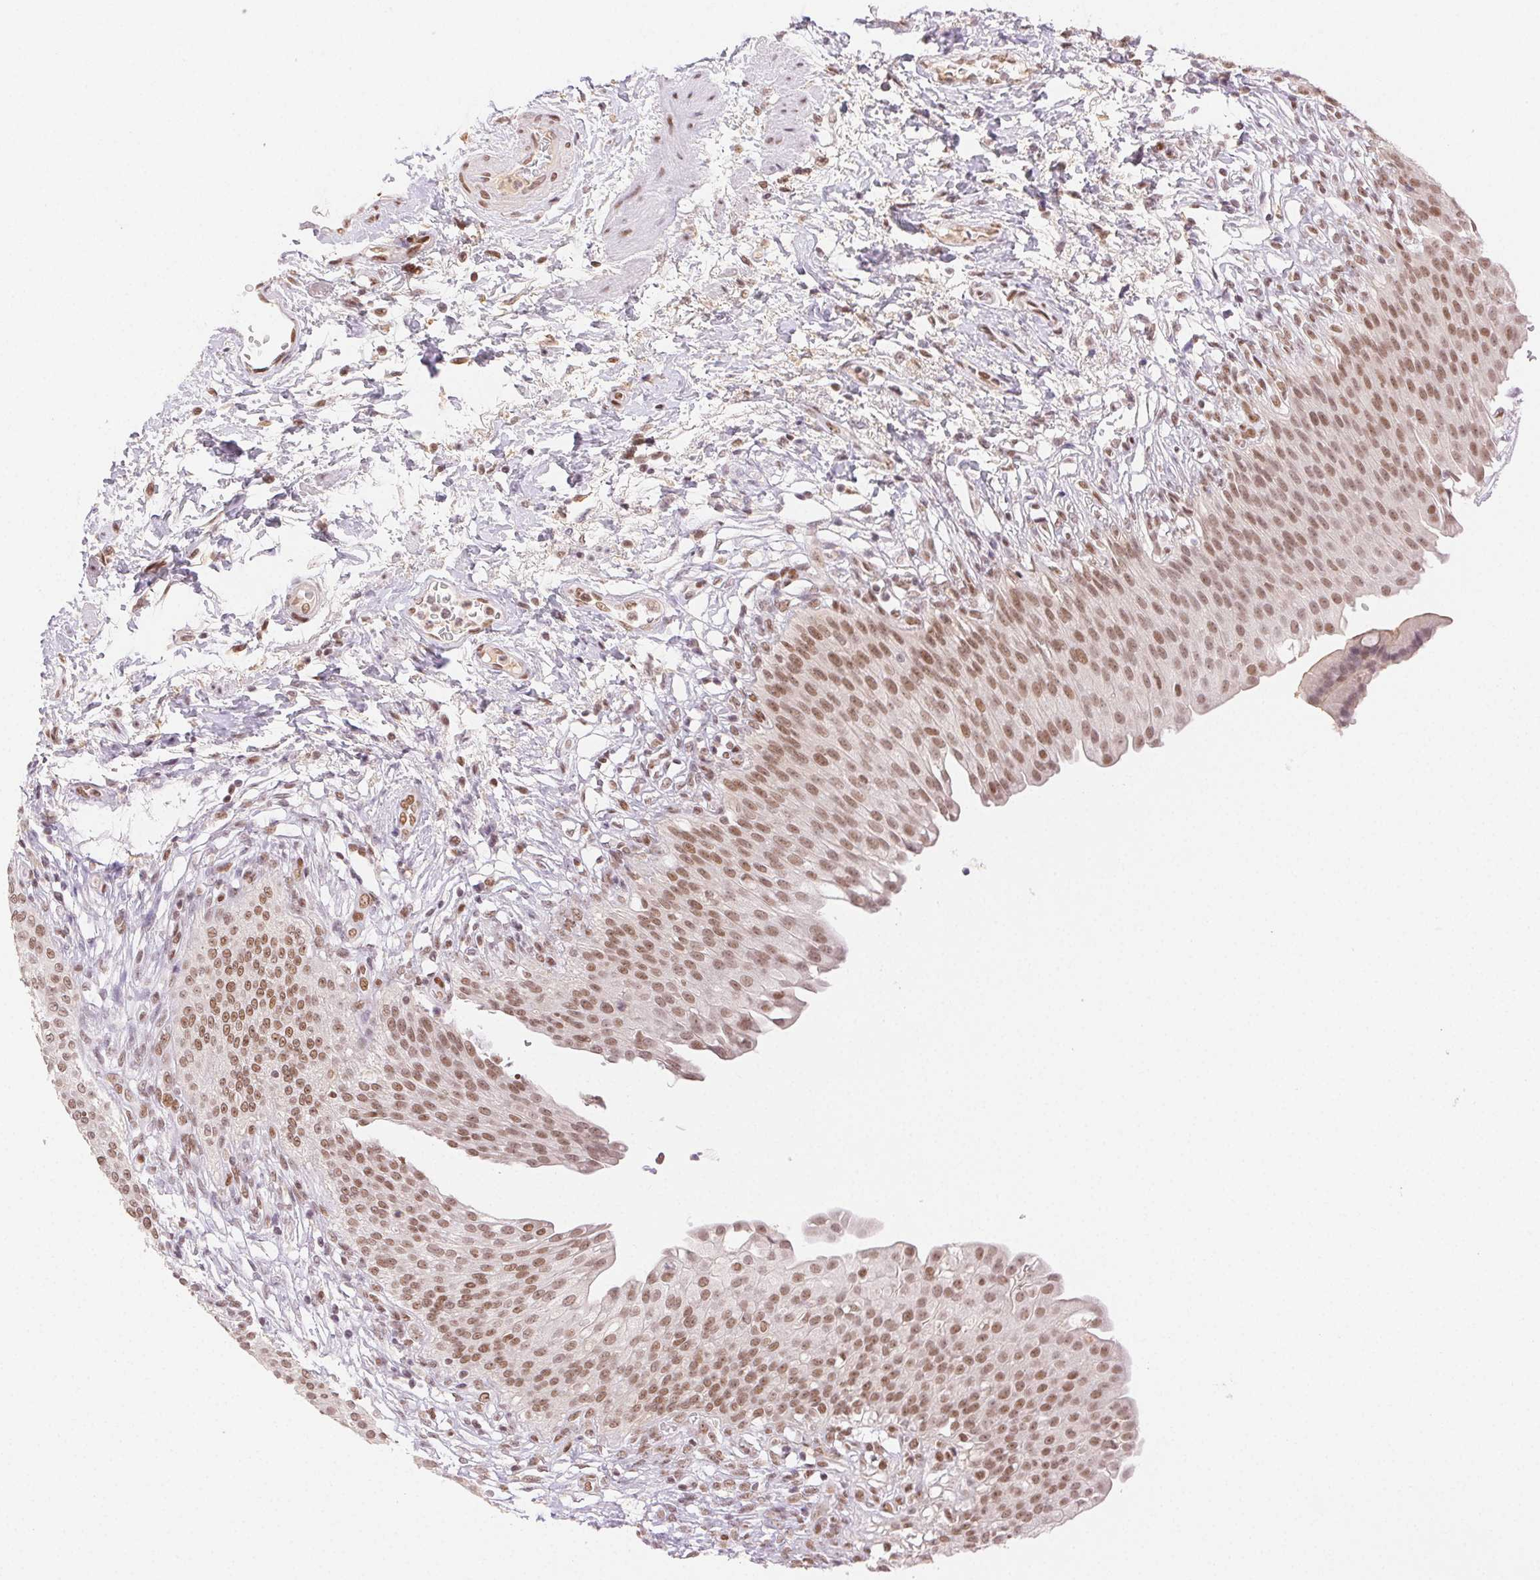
{"staining": {"intensity": "moderate", "quantity": ">75%", "location": "nuclear"}, "tissue": "urinary bladder", "cell_type": "Urothelial cells", "image_type": "normal", "snomed": [{"axis": "morphology", "description": "Normal tissue, NOS"}, {"axis": "topography", "description": "Urinary bladder"}, {"axis": "topography", "description": "Peripheral nerve tissue"}], "caption": "Urinary bladder stained with a brown dye shows moderate nuclear positive positivity in approximately >75% of urothelial cells.", "gene": "H2AZ1", "patient": {"sex": "female", "age": 60}}